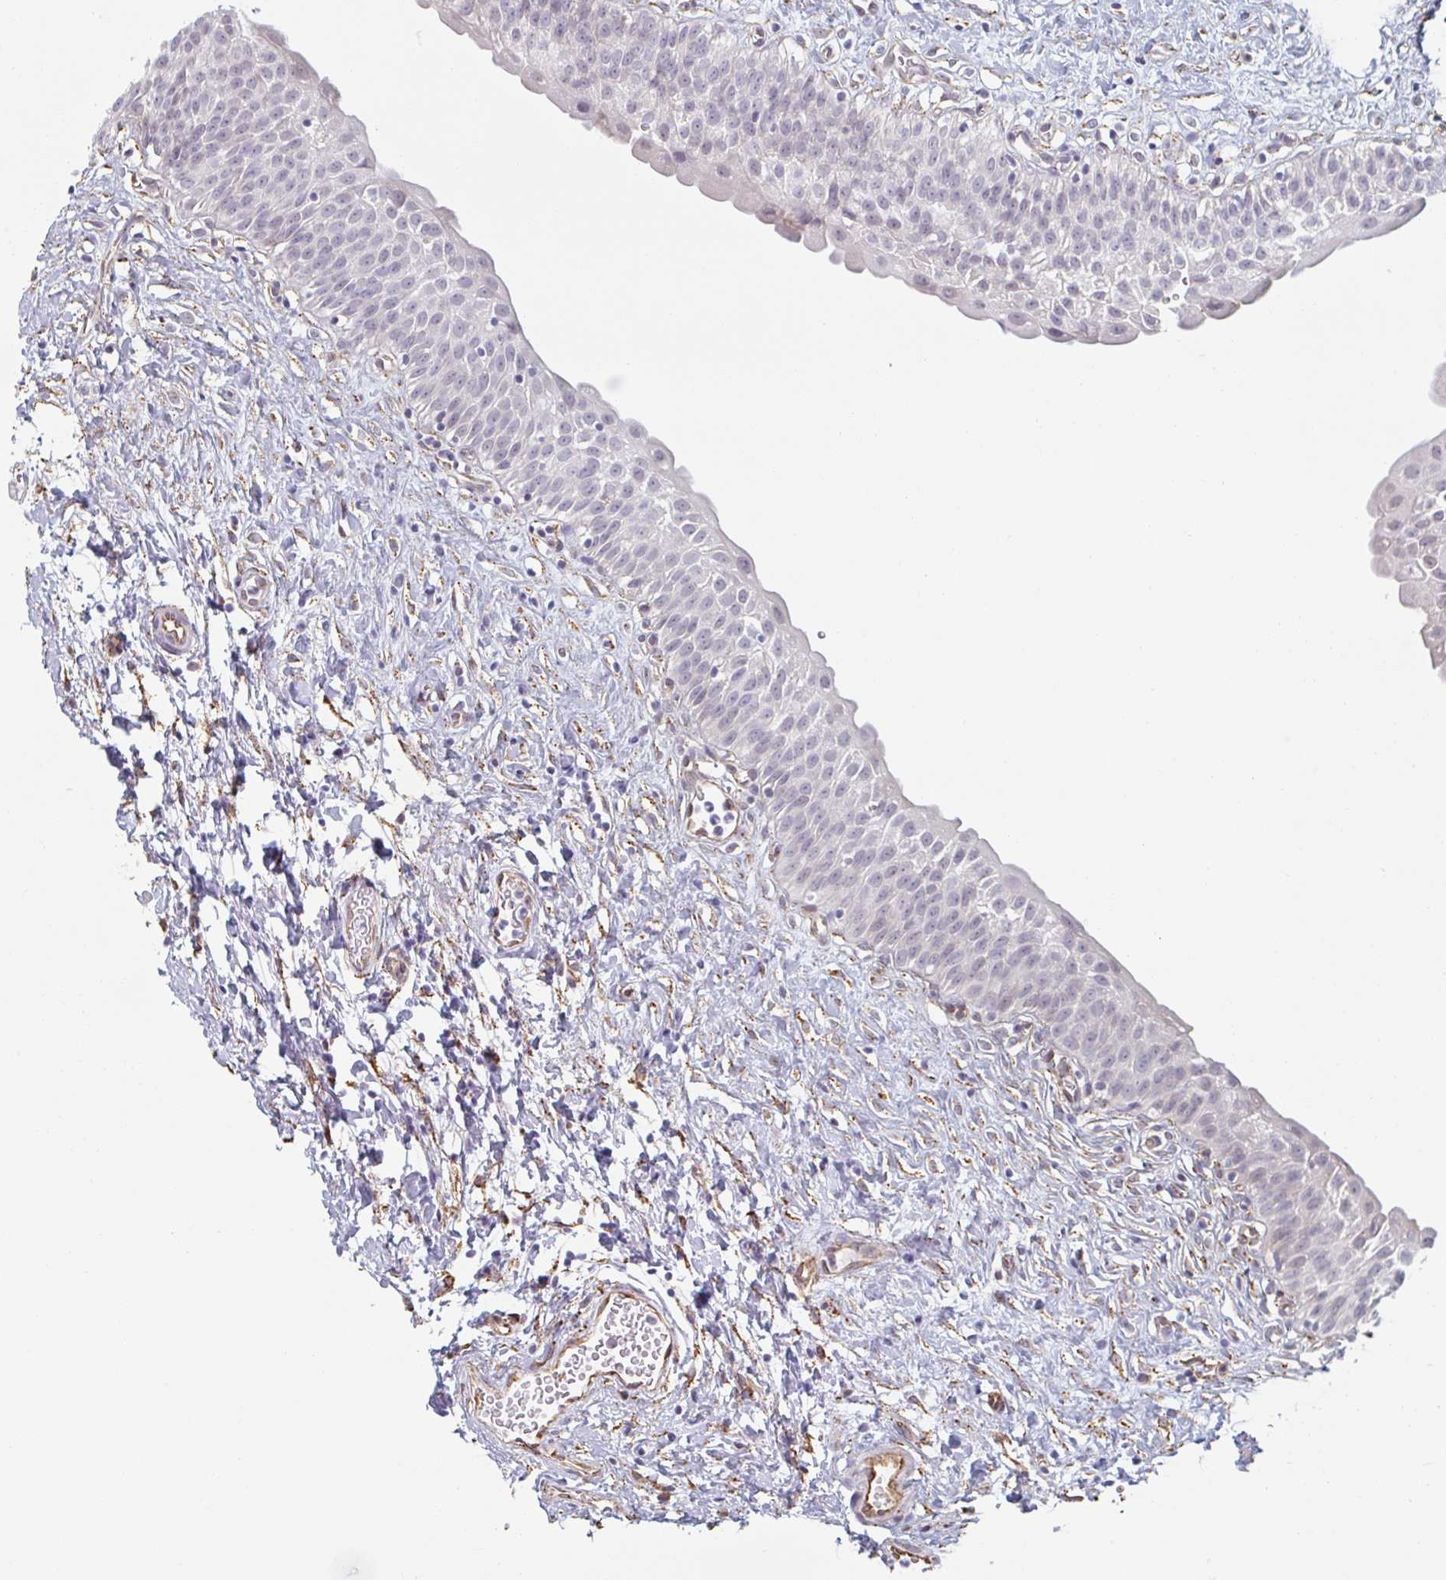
{"staining": {"intensity": "moderate", "quantity": "<25%", "location": "cytoplasmic/membranous"}, "tissue": "urinary bladder", "cell_type": "Urothelial cells", "image_type": "normal", "snomed": [{"axis": "morphology", "description": "Normal tissue, NOS"}, {"axis": "topography", "description": "Urinary bladder"}], "caption": "Urothelial cells exhibit moderate cytoplasmic/membranous positivity in approximately <25% of cells in normal urinary bladder. (DAB IHC with brightfield microscopy, high magnification).", "gene": "RAB5IF", "patient": {"sex": "male", "age": 51}}